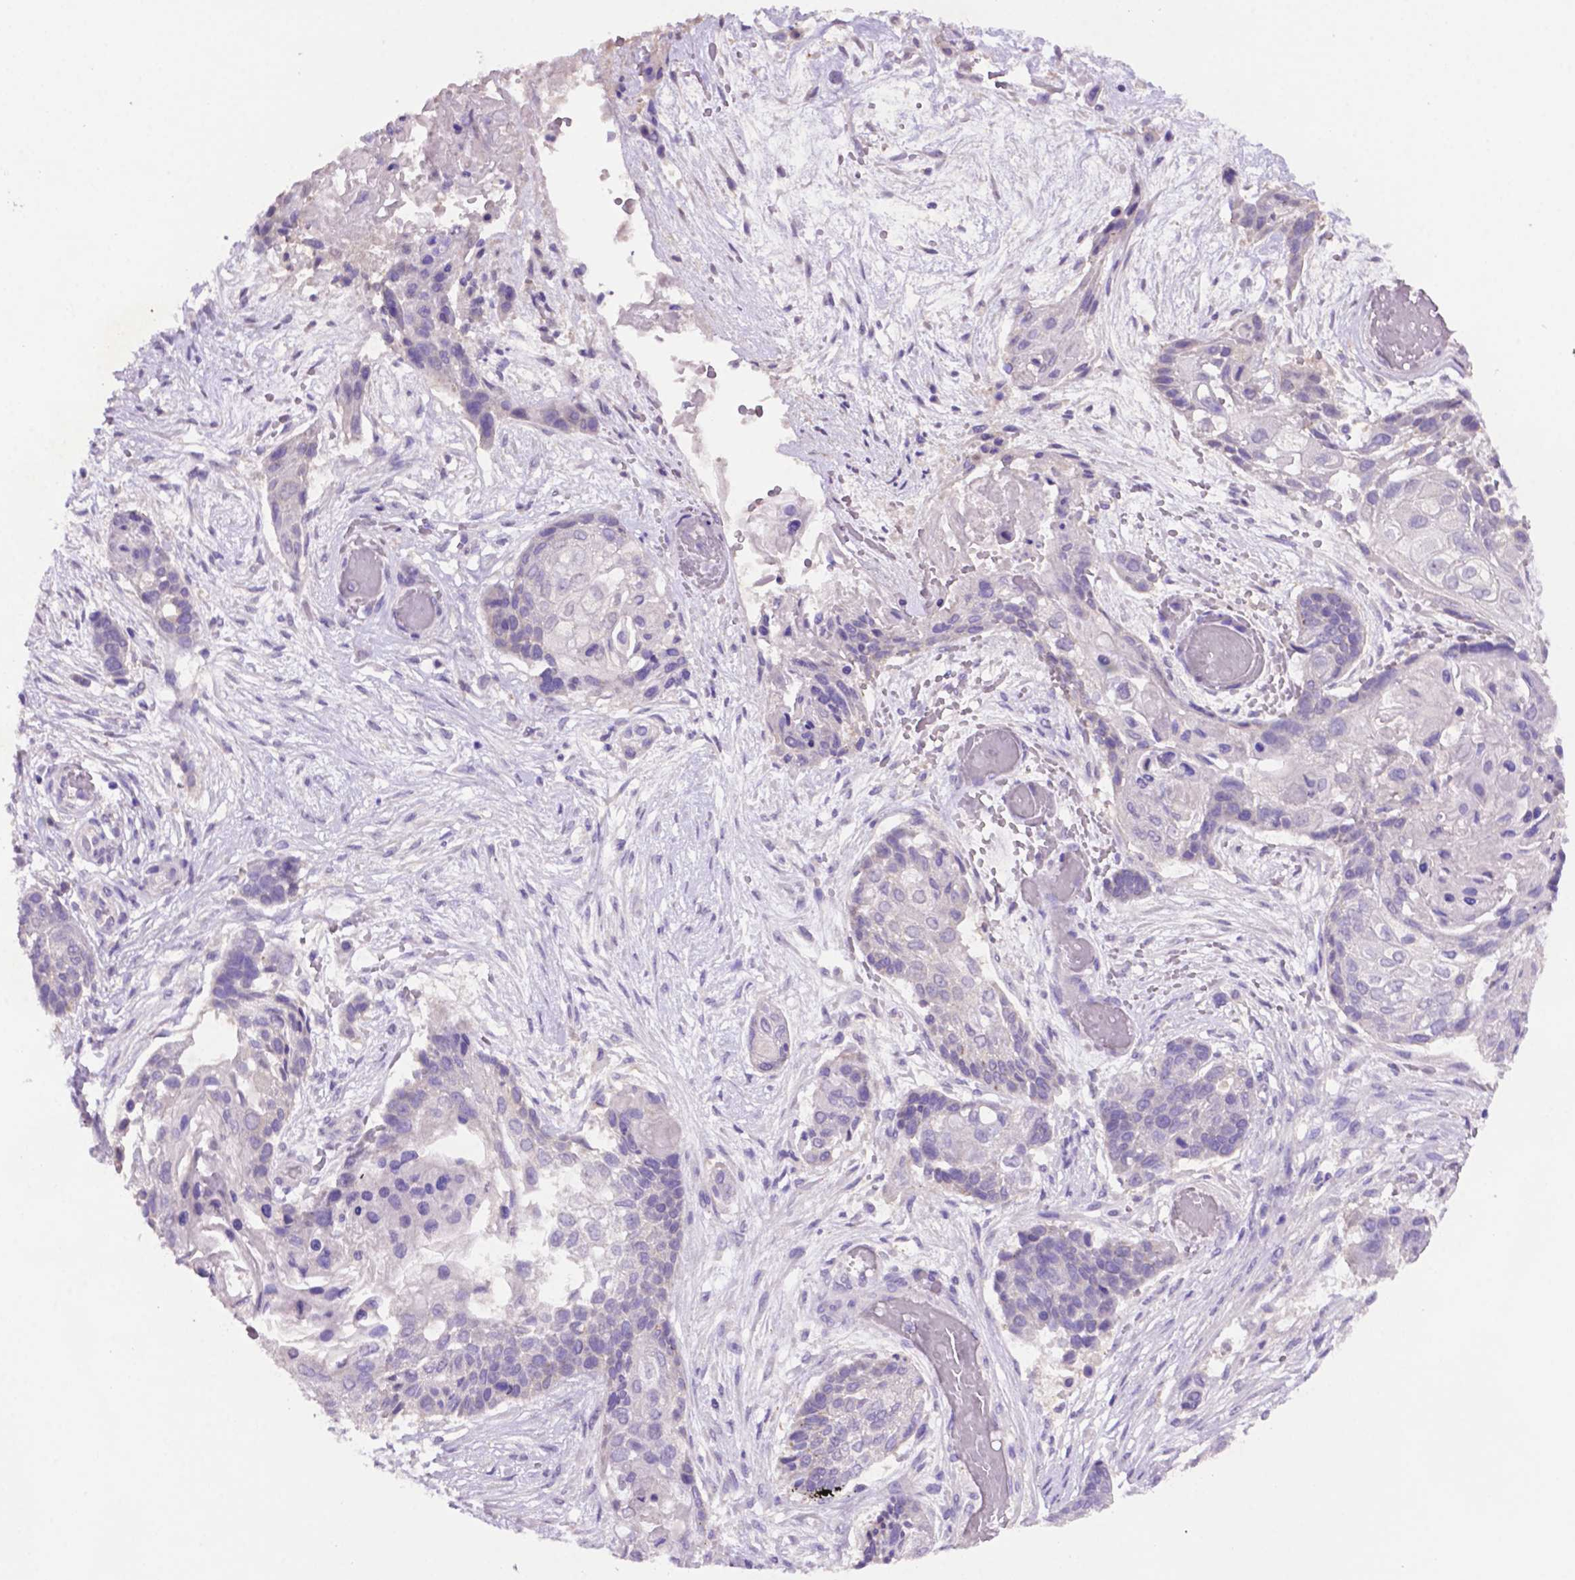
{"staining": {"intensity": "negative", "quantity": "none", "location": "none"}, "tissue": "lung cancer", "cell_type": "Tumor cells", "image_type": "cancer", "snomed": [{"axis": "morphology", "description": "Squamous cell carcinoma, NOS"}, {"axis": "topography", "description": "Lung"}], "caption": "The histopathology image shows no staining of tumor cells in lung cancer.", "gene": "PRPS2", "patient": {"sex": "male", "age": 69}}